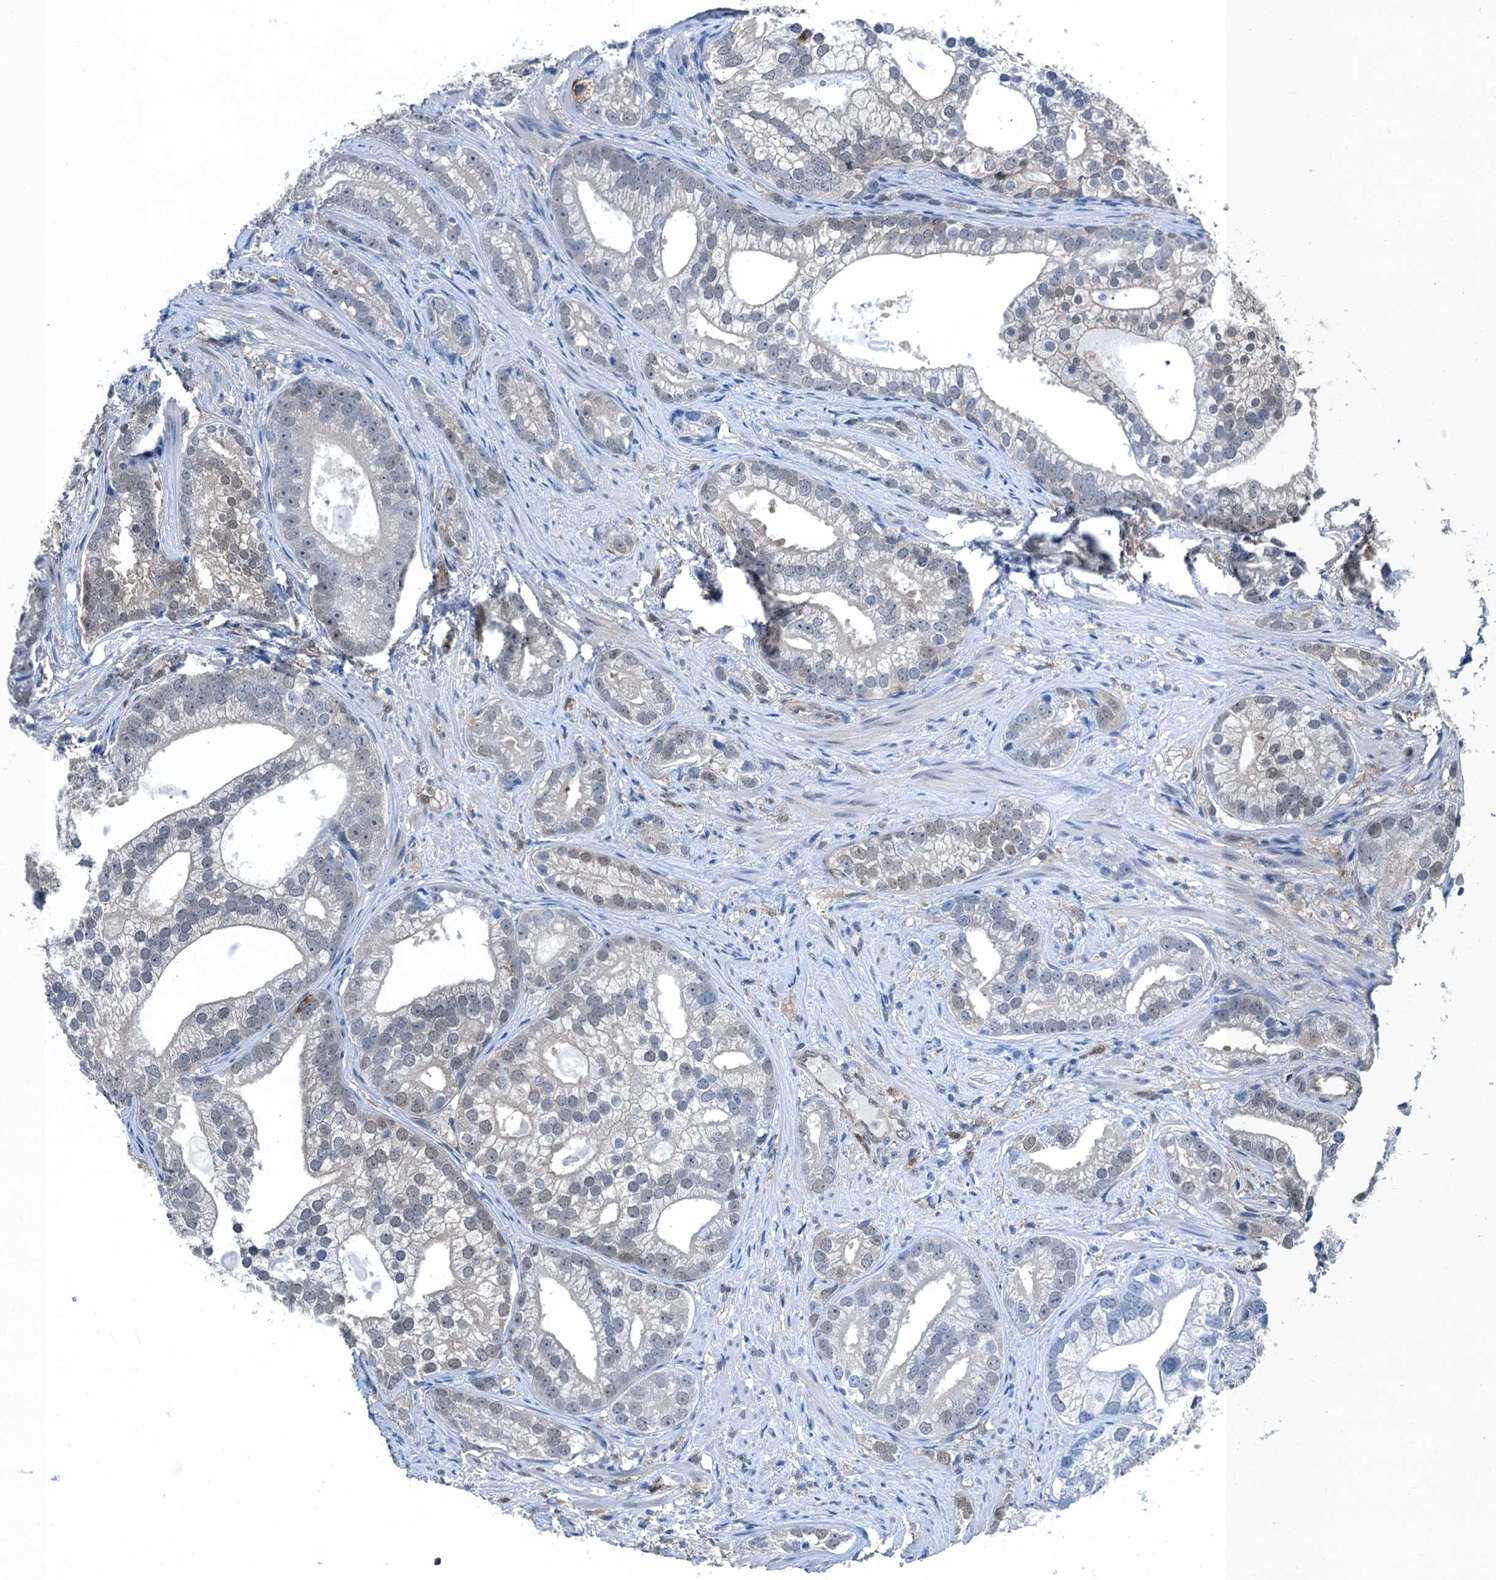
{"staining": {"intensity": "negative", "quantity": "none", "location": "none"}, "tissue": "prostate cancer", "cell_type": "Tumor cells", "image_type": "cancer", "snomed": [{"axis": "morphology", "description": "Adenocarcinoma, High grade"}, {"axis": "topography", "description": "Prostate"}], "caption": "Immunohistochemistry (IHC) micrograph of neoplastic tissue: prostate cancer (high-grade adenocarcinoma) stained with DAB (3,3'-diaminobenzidine) shows no significant protein expression in tumor cells.", "gene": "RNH1", "patient": {"sex": "male", "age": 75}}